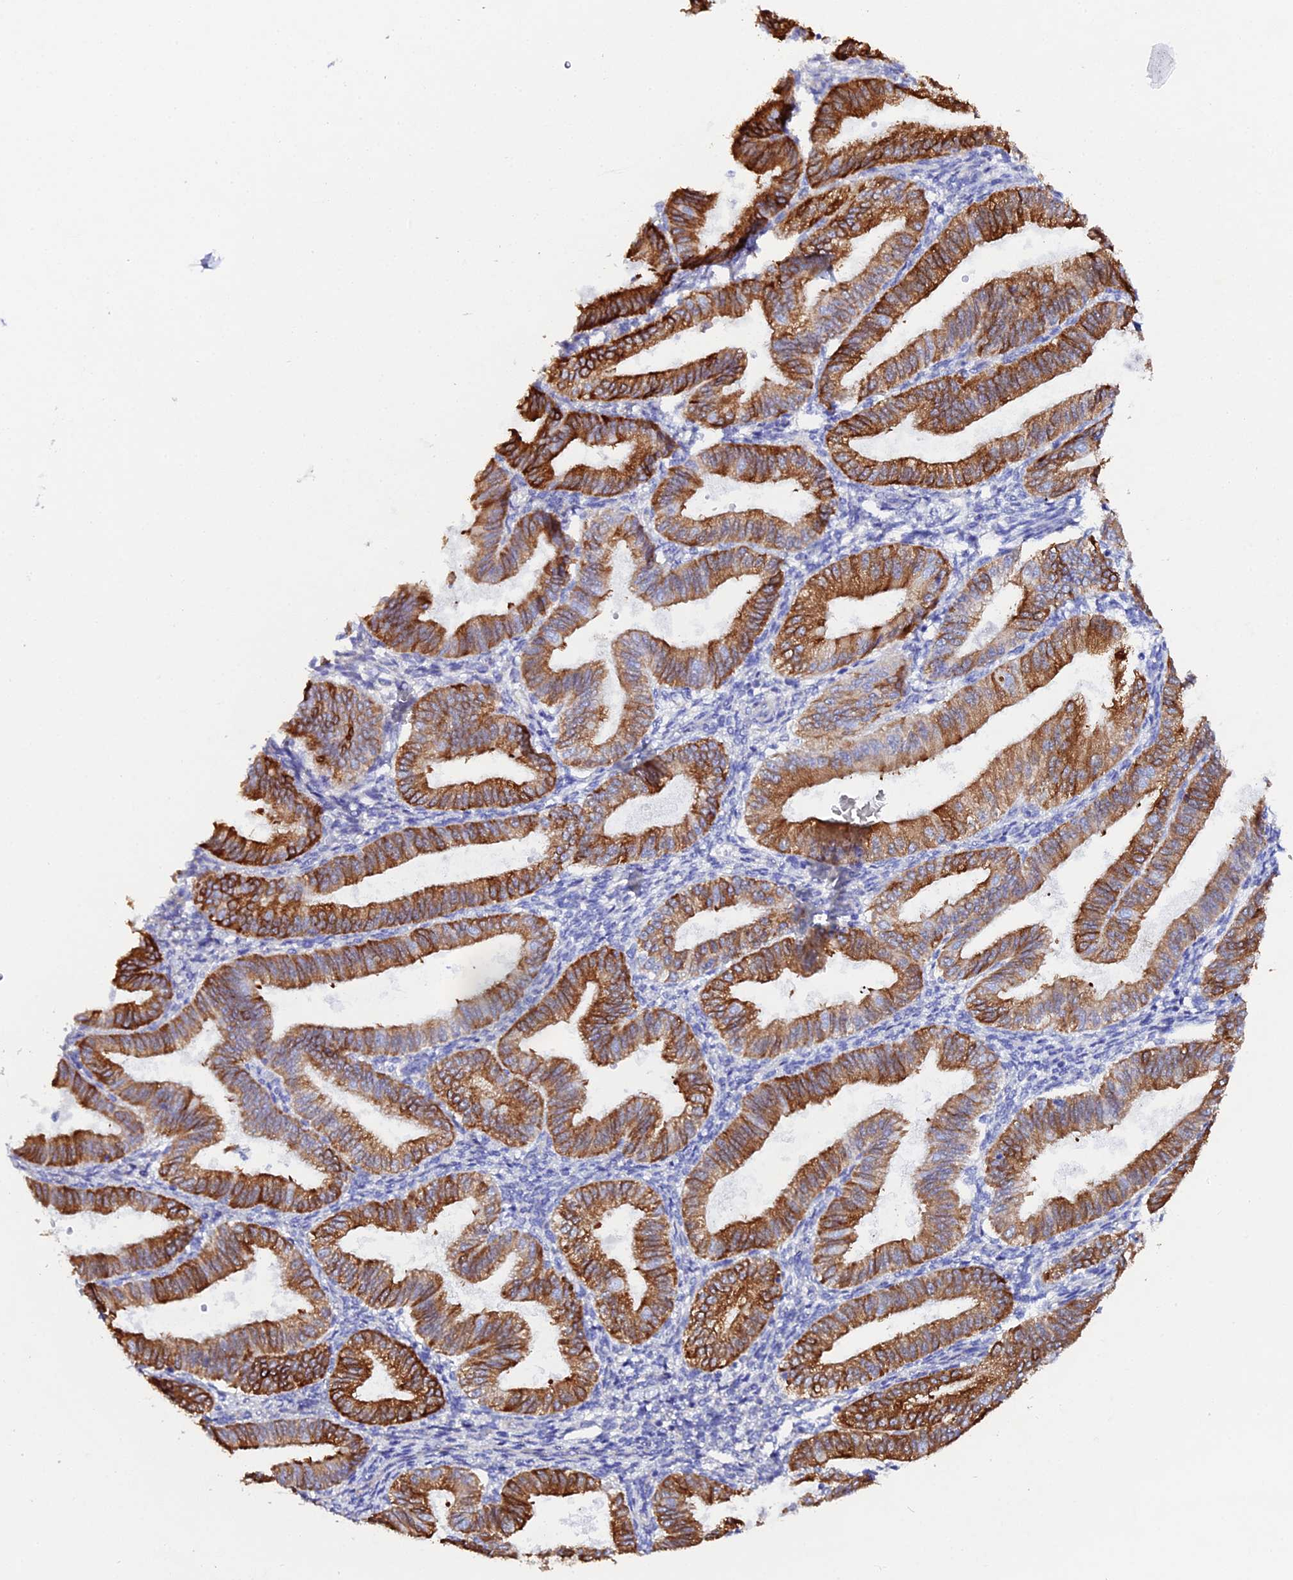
{"staining": {"intensity": "negative", "quantity": "none", "location": "none"}, "tissue": "endometrium", "cell_type": "Cells in endometrial stroma", "image_type": "normal", "snomed": [{"axis": "morphology", "description": "Normal tissue, NOS"}, {"axis": "topography", "description": "Endometrium"}], "caption": "Protein analysis of normal endometrium shows no significant expression in cells in endometrial stroma.", "gene": "CFAP45", "patient": {"sex": "female", "age": 39}}